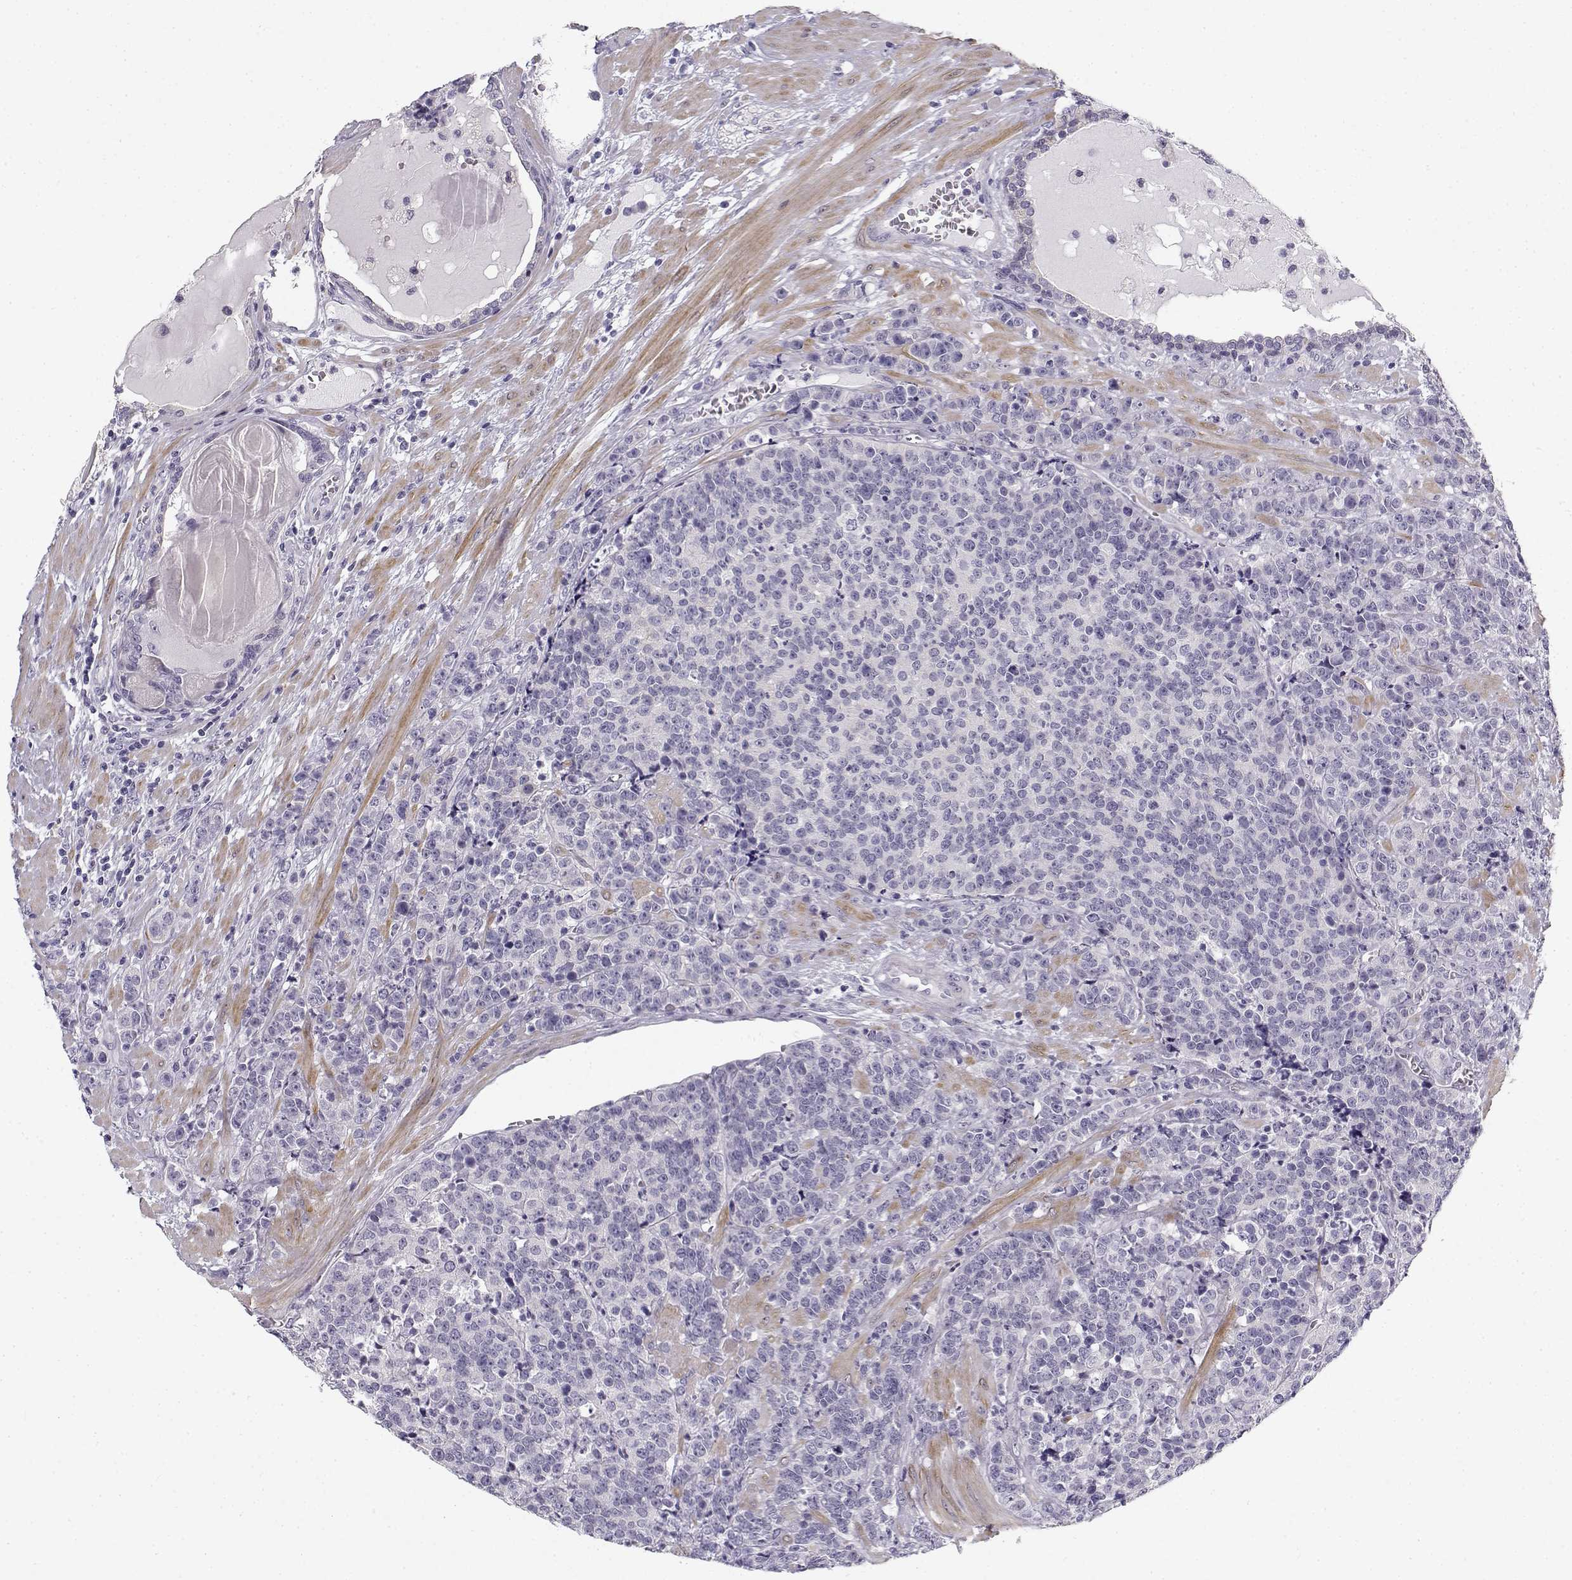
{"staining": {"intensity": "negative", "quantity": "none", "location": "none"}, "tissue": "prostate cancer", "cell_type": "Tumor cells", "image_type": "cancer", "snomed": [{"axis": "morphology", "description": "Adenocarcinoma, NOS"}, {"axis": "topography", "description": "Prostate"}], "caption": "High magnification brightfield microscopy of prostate adenocarcinoma stained with DAB (3,3'-diaminobenzidine) (brown) and counterstained with hematoxylin (blue): tumor cells show no significant expression. (Stains: DAB immunohistochemistry (IHC) with hematoxylin counter stain, Microscopy: brightfield microscopy at high magnification).", "gene": "CREB3L3", "patient": {"sex": "male", "age": 67}}